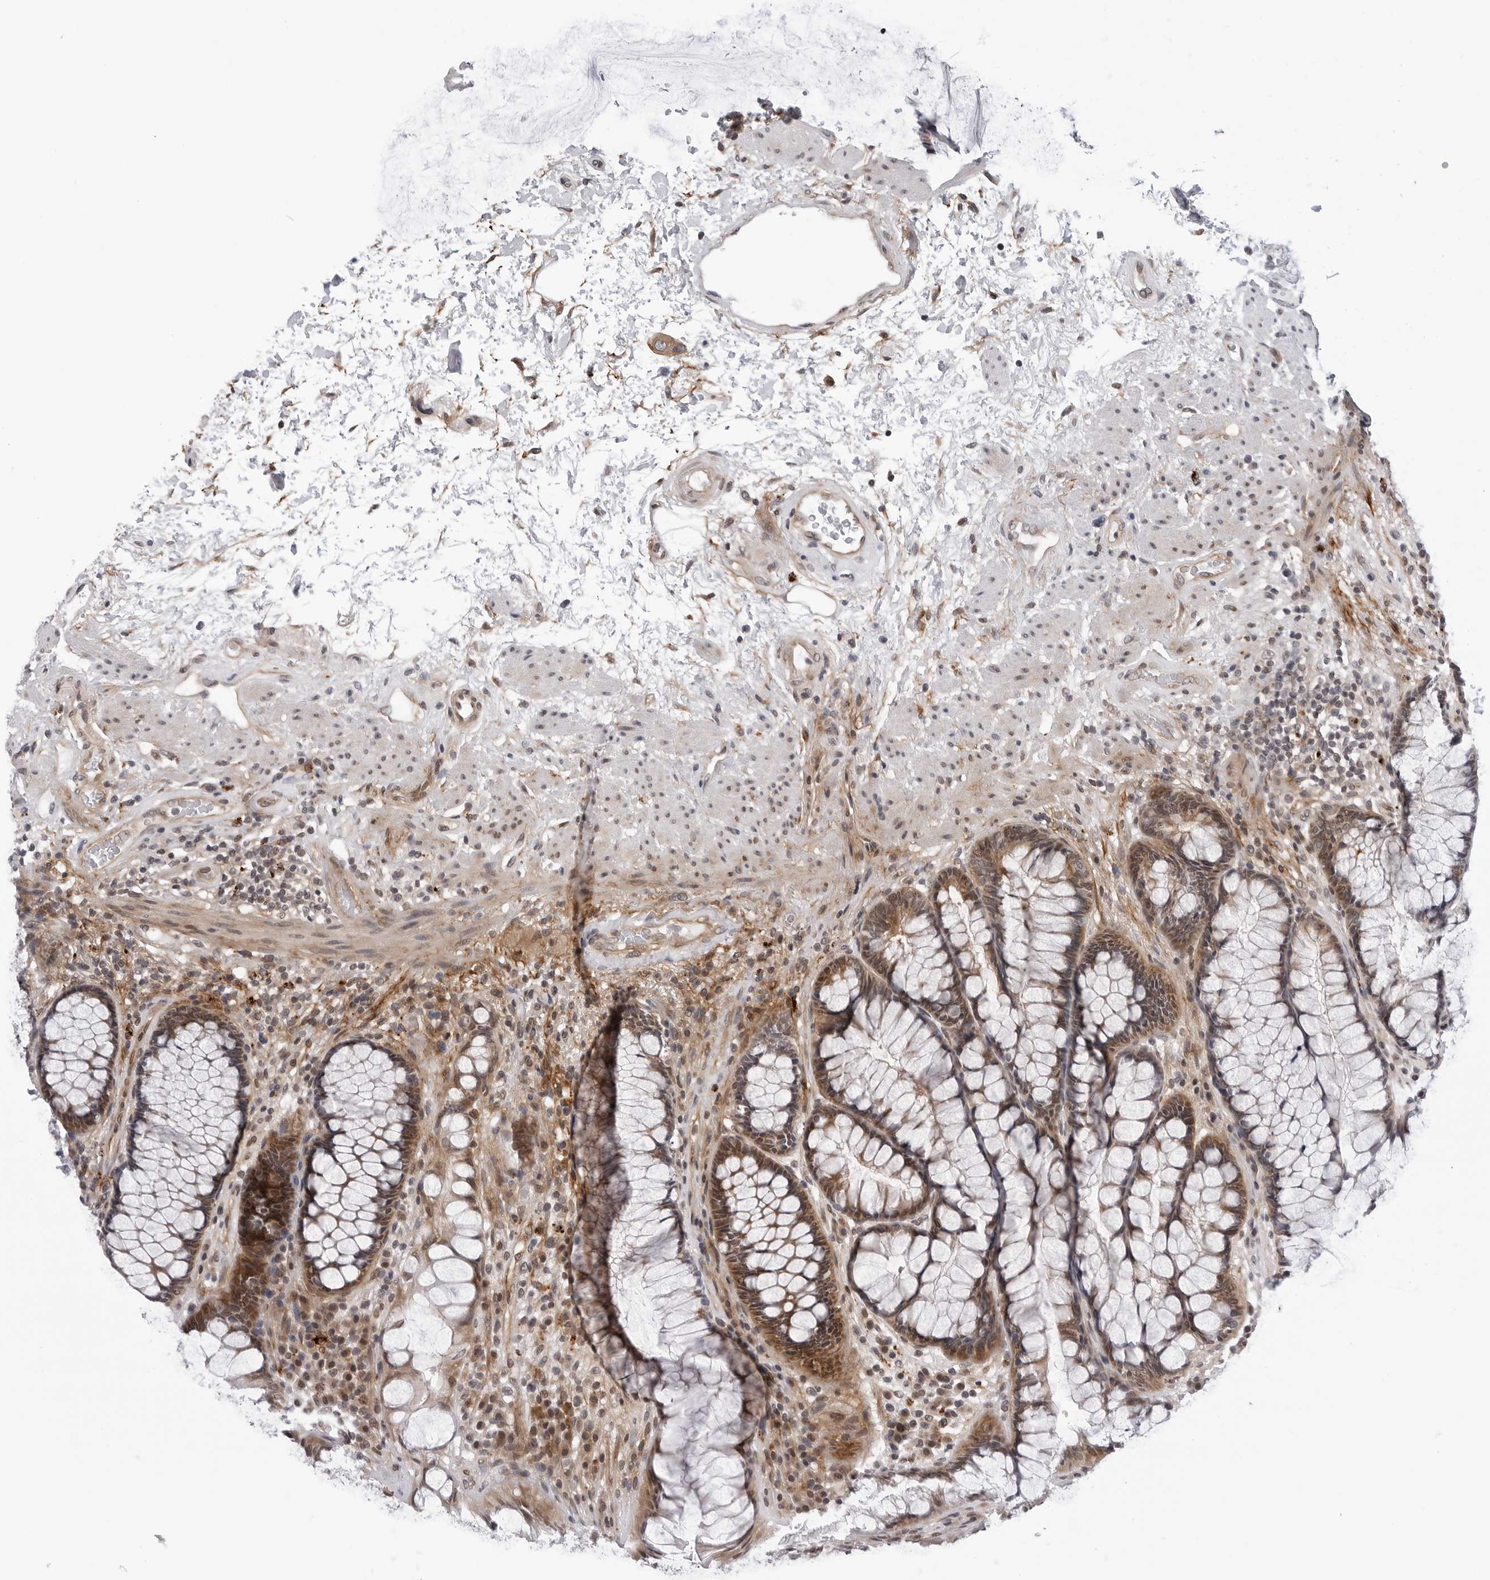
{"staining": {"intensity": "moderate", "quantity": ">75%", "location": "cytoplasmic/membranous,nuclear"}, "tissue": "rectum", "cell_type": "Glandular cells", "image_type": "normal", "snomed": [{"axis": "morphology", "description": "Normal tissue, NOS"}, {"axis": "topography", "description": "Rectum"}], "caption": "Benign rectum shows moderate cytoplasmic/membranous,nuclear positivity in about >75% of glandular cells The staining was performed using DAB to visualize the protein expression in brown, while the nuclei were stained in blue with hematoxylin (Magnification: 20x)..", "gene": "KIAA1614", "patient": {"sex": "male", "age": 51}}